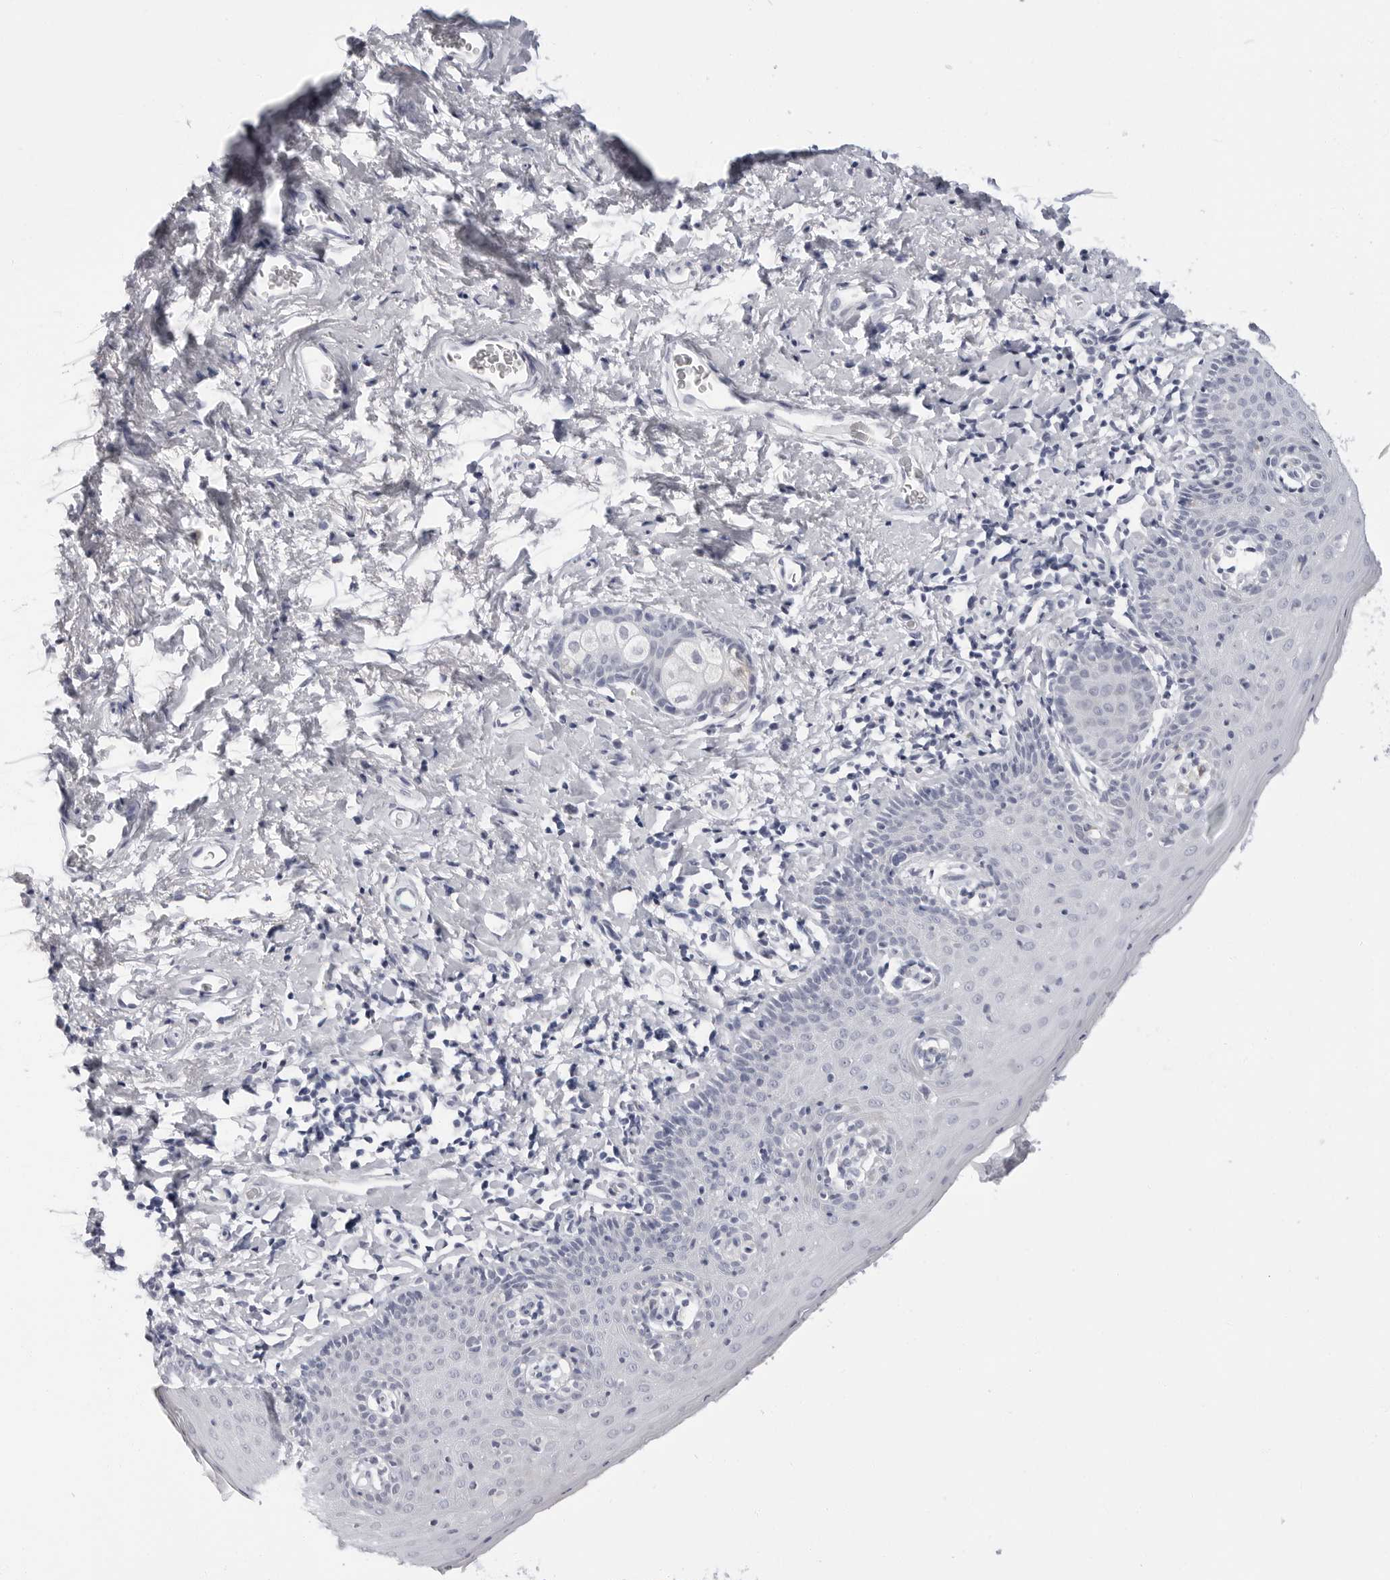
{"staining": {"intensity": "weak", "quantity": "<25%", "location": "cytoplasmic/membranous"}, "tissue": "skin", "cell_type": "Epidermal cells", "image_type": "normal", "snomed": [{"axis": "morphology", "description": "Normal tissue, NOS"}, {"axis": "topography", "description": "Vulva"}], "caption": "An immunohistochemistry histopathology image of normal skin is shown. There is no staining in epidermal cells of skin.", "gene": "ERICH3", "patient": {"sex": "female", "age": 66}}